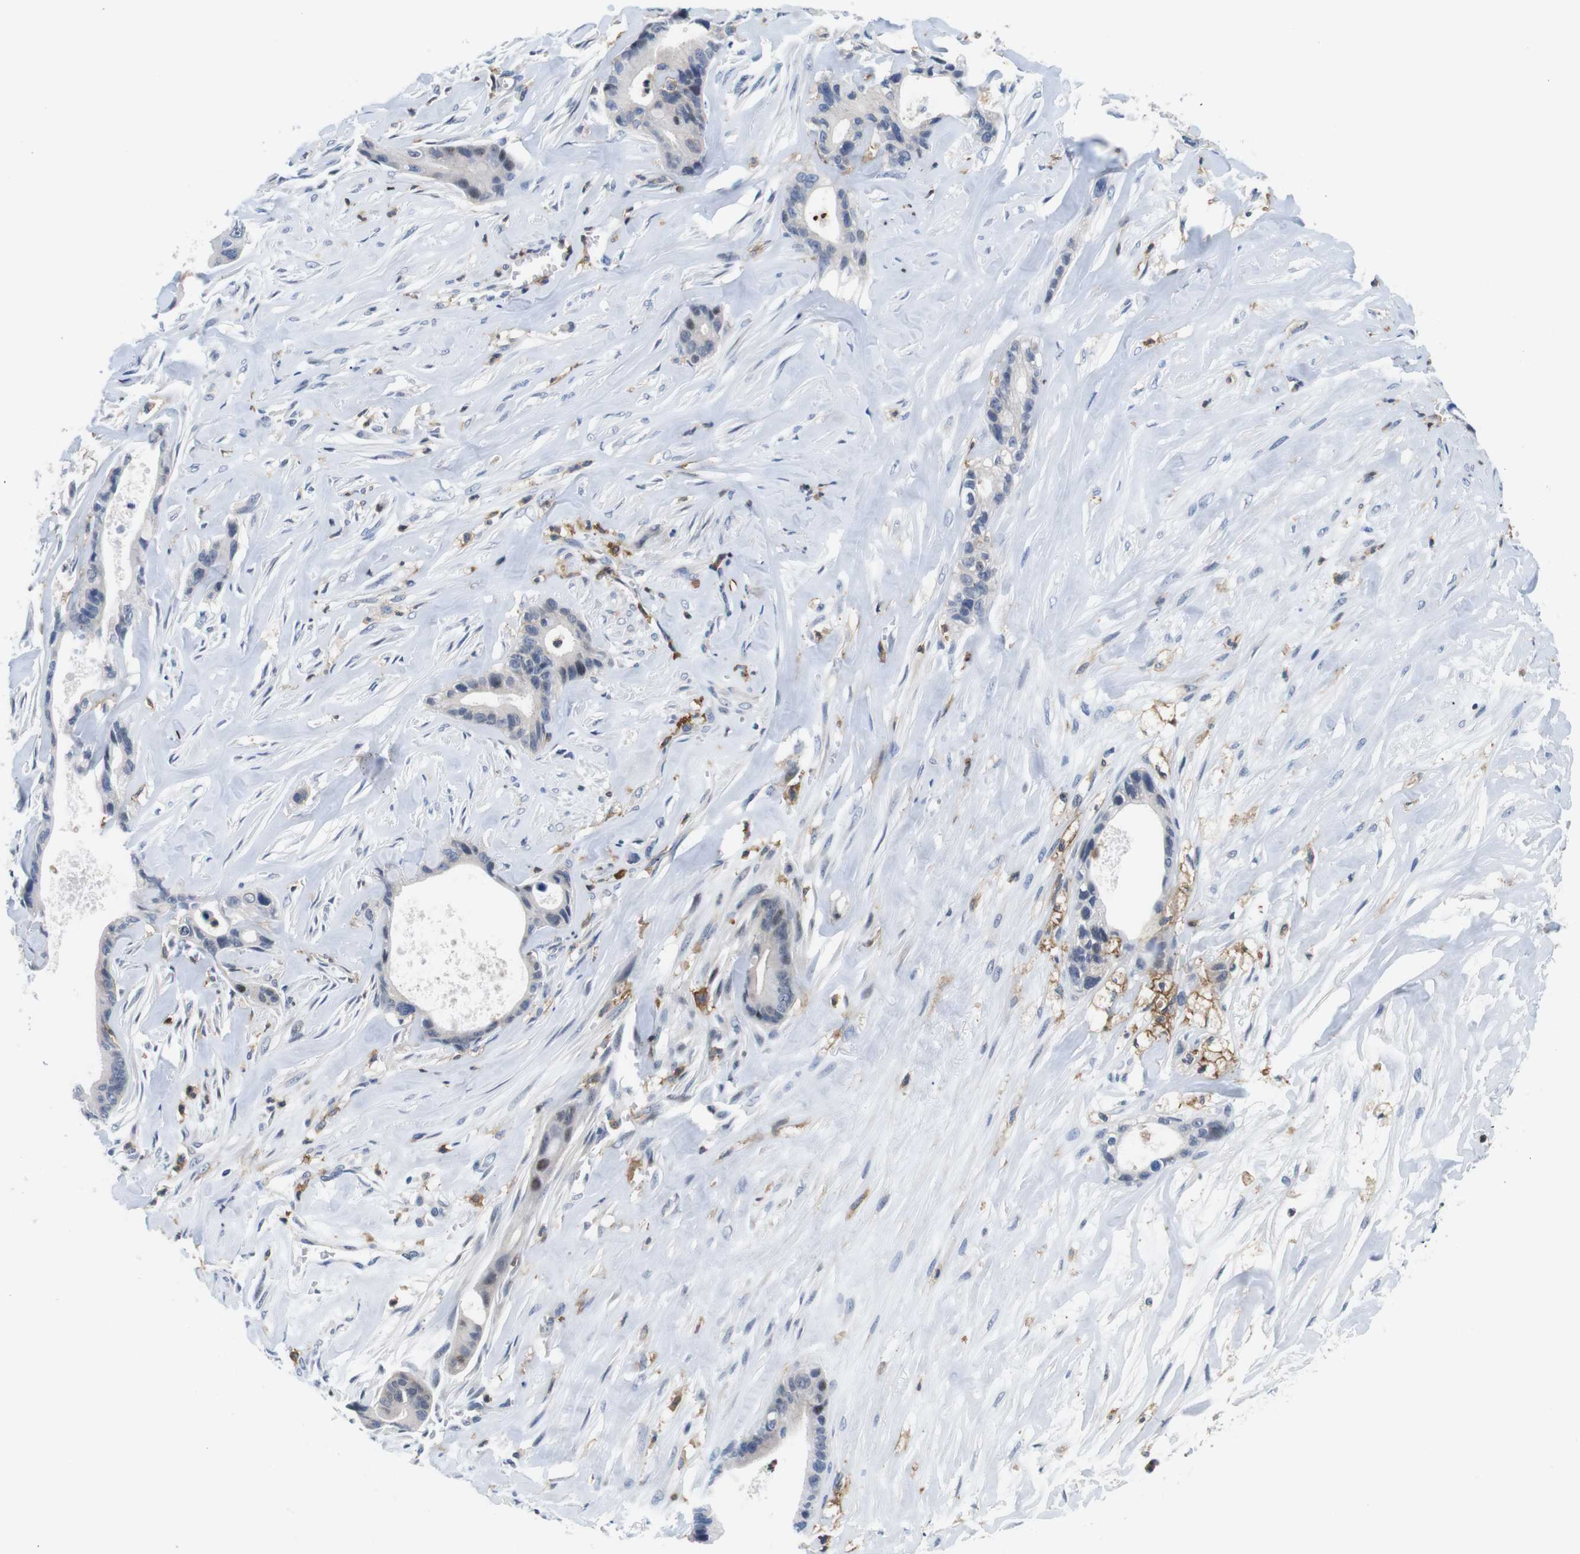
{"staining": {"intensity": "weak", "quantity": "<25%", "location": "nuclear"}, "tissue": "liver cancer", "cell_type": "Tumor cells", "image_type": "cancer", "snomed": [{"axis": "morphology", "description": "Cholangiocarcinoma"}, {"axis": "topography", "description": "Liver"}], "caption": "IHC image of neoplastic tissue: liver cancer (cholangiocarcinoma) stained with DAB exhibits no significant protein positivity in tumor cells.", "gene": "CD300C", "patient": {"sex": "female", "age": 55}}